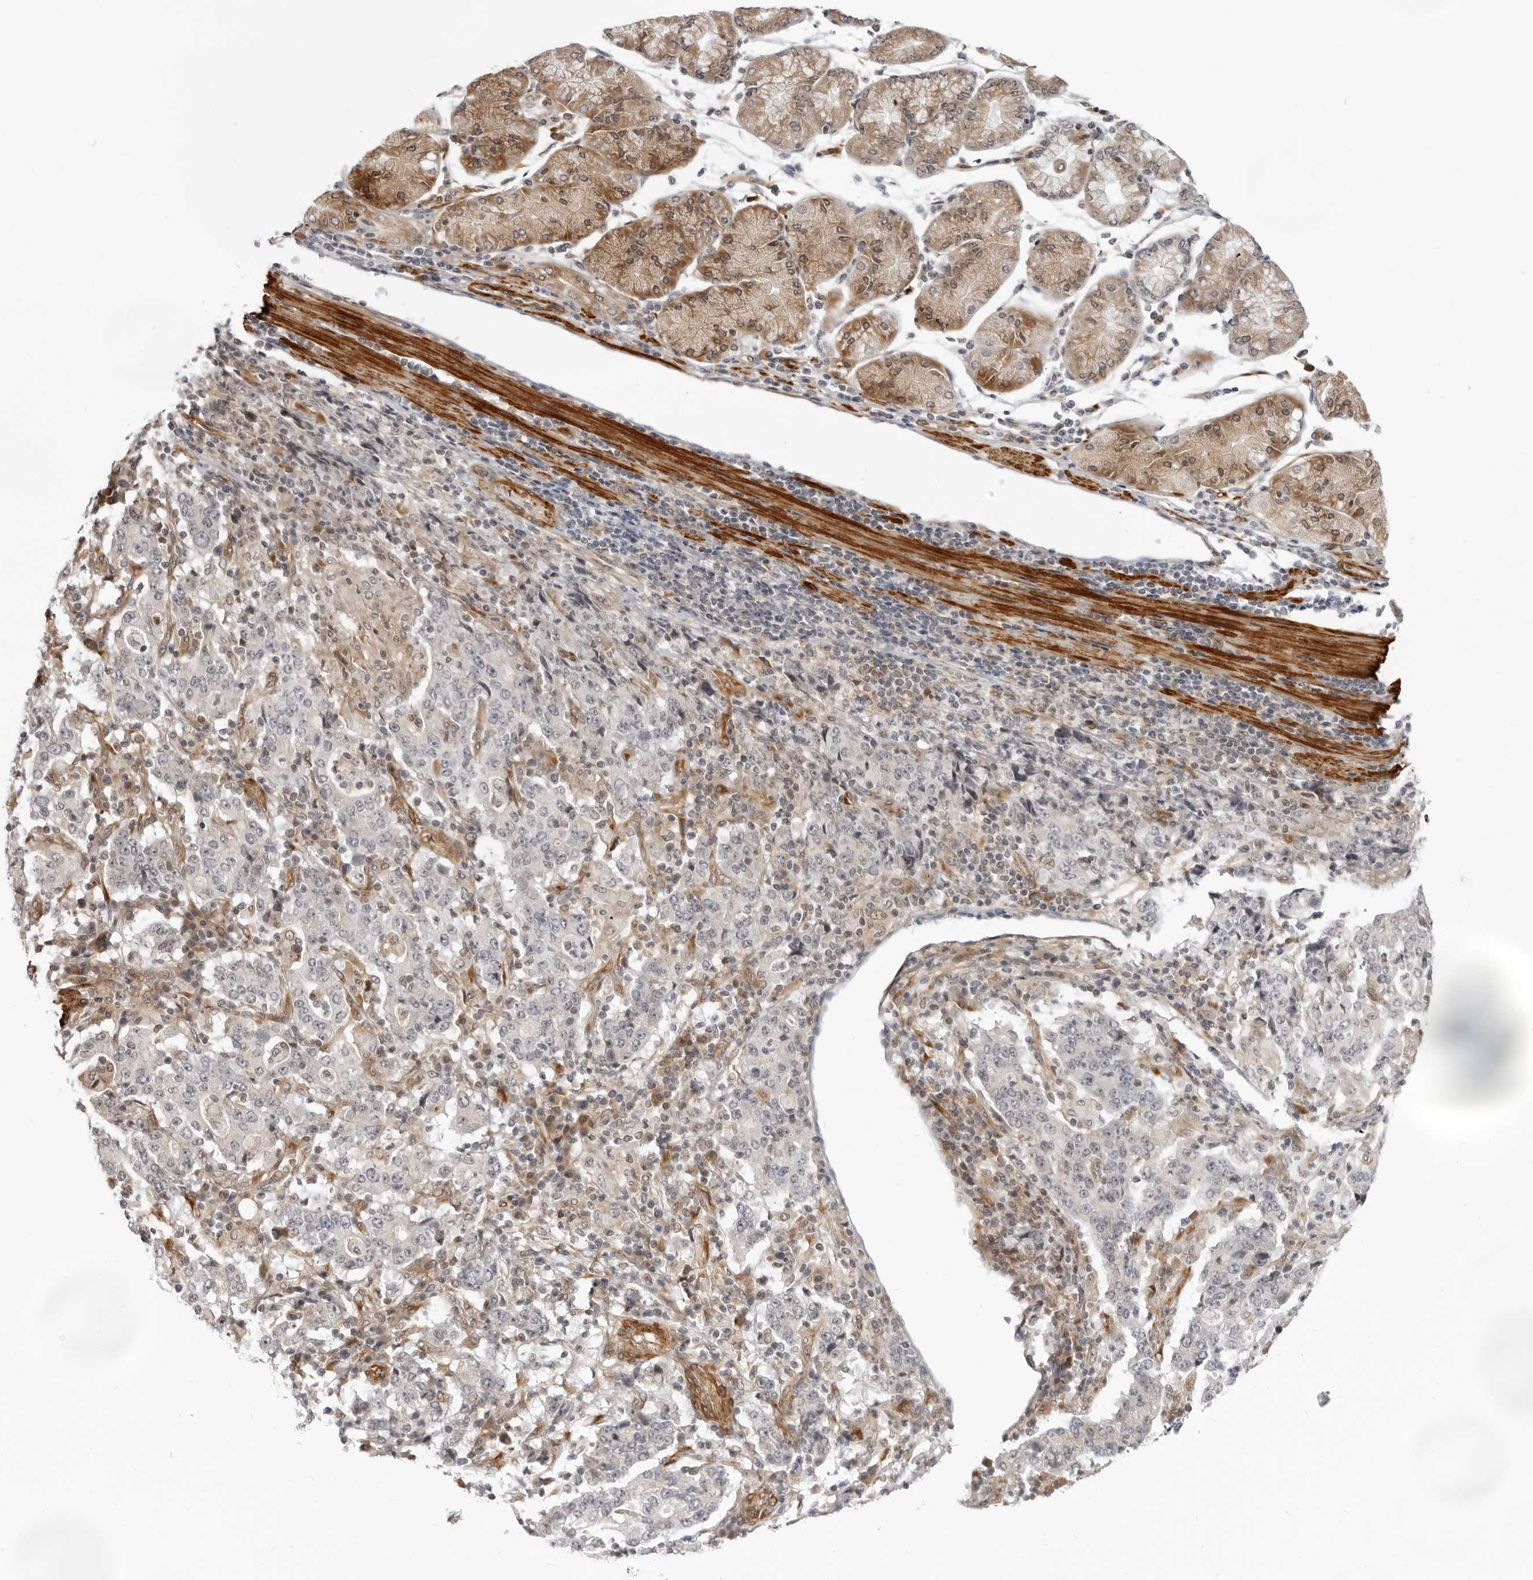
{"staining": {"intensity": "negative", "quantity": "none", "location": "none"}, "tissue": "stomach cancer", "cell_type": "Tumor cells", "image_type": "cancer", "snomed": [{"axis": "morphology", "description": "Normal tissue, NOS"}, {"axis": "morphology", "description": "Adenocarcinoma, NOS"}, {"axis": "topography", "description": "Stomach, upper"}, {"axis": "topography", "description": "Stomach"}], "caption": "Image shows no significant protein staining in tumor cells of stomach adenocarcinoma. (Brightfield microscopy of DAB immunohistochemistry at high magnification).", "gene": "SRGAP2", "patient": {"sex": "male", "age": 59}}